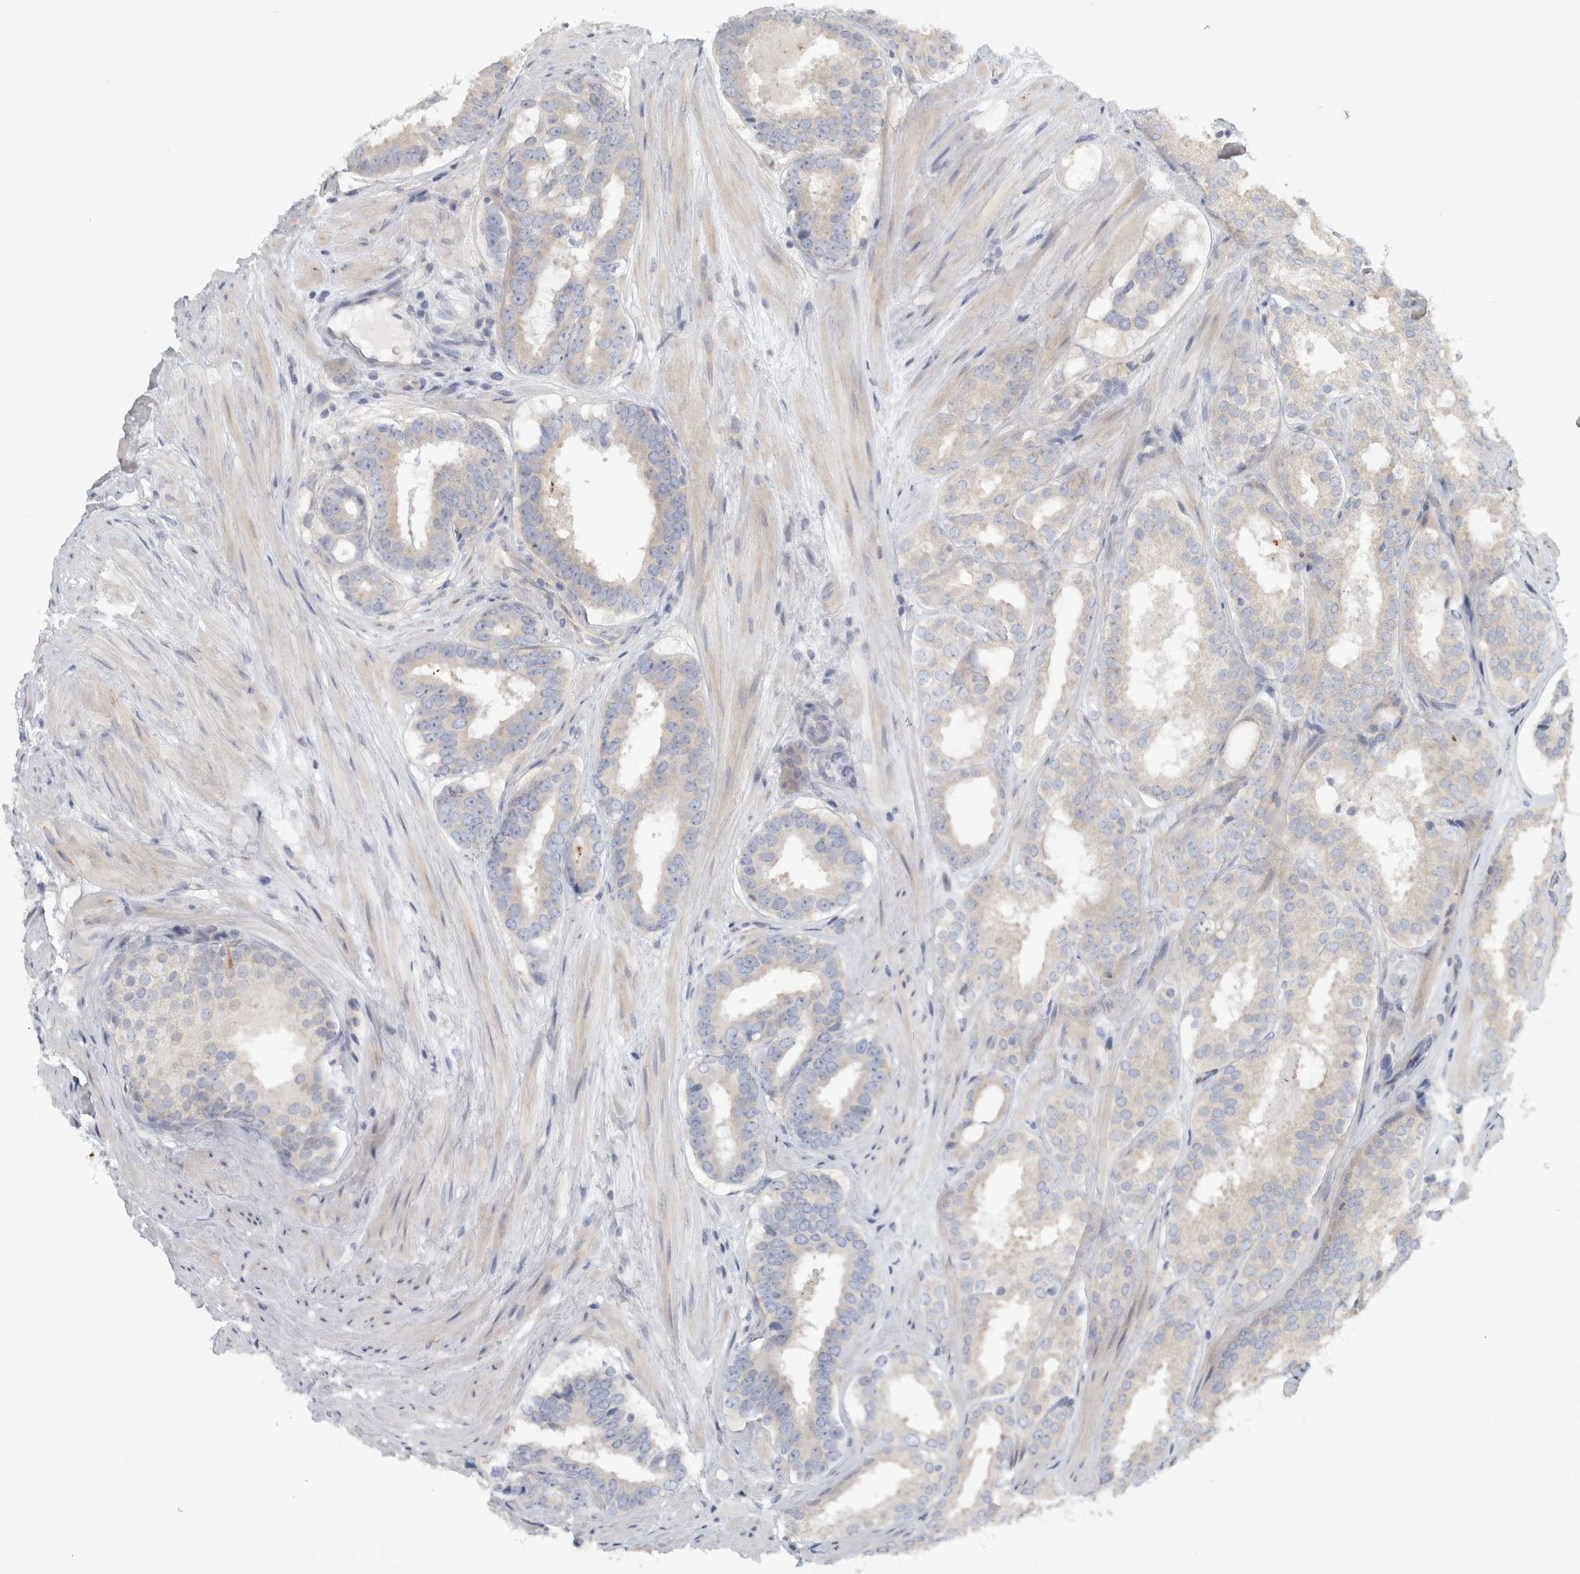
{"staining": {"intensity": "negative", "quantity": "none", "location": "none"}, "tissue": "prostate cancer", "cell_type": "Tumor cells", "image_type": "cancer", "snomed": [{"axis": "morphology", "description": "Adenocarcinoma, Low grade"}, {"axis": "topography", "description": "Prostate"}], "caption": "A high-resolution micrograph shows immunohistochemistry staining of prostate cancer, which shows no significant positivity in tumor cells.", "gene": "HGS", "patient": {"sex": "male", "age": 69}}